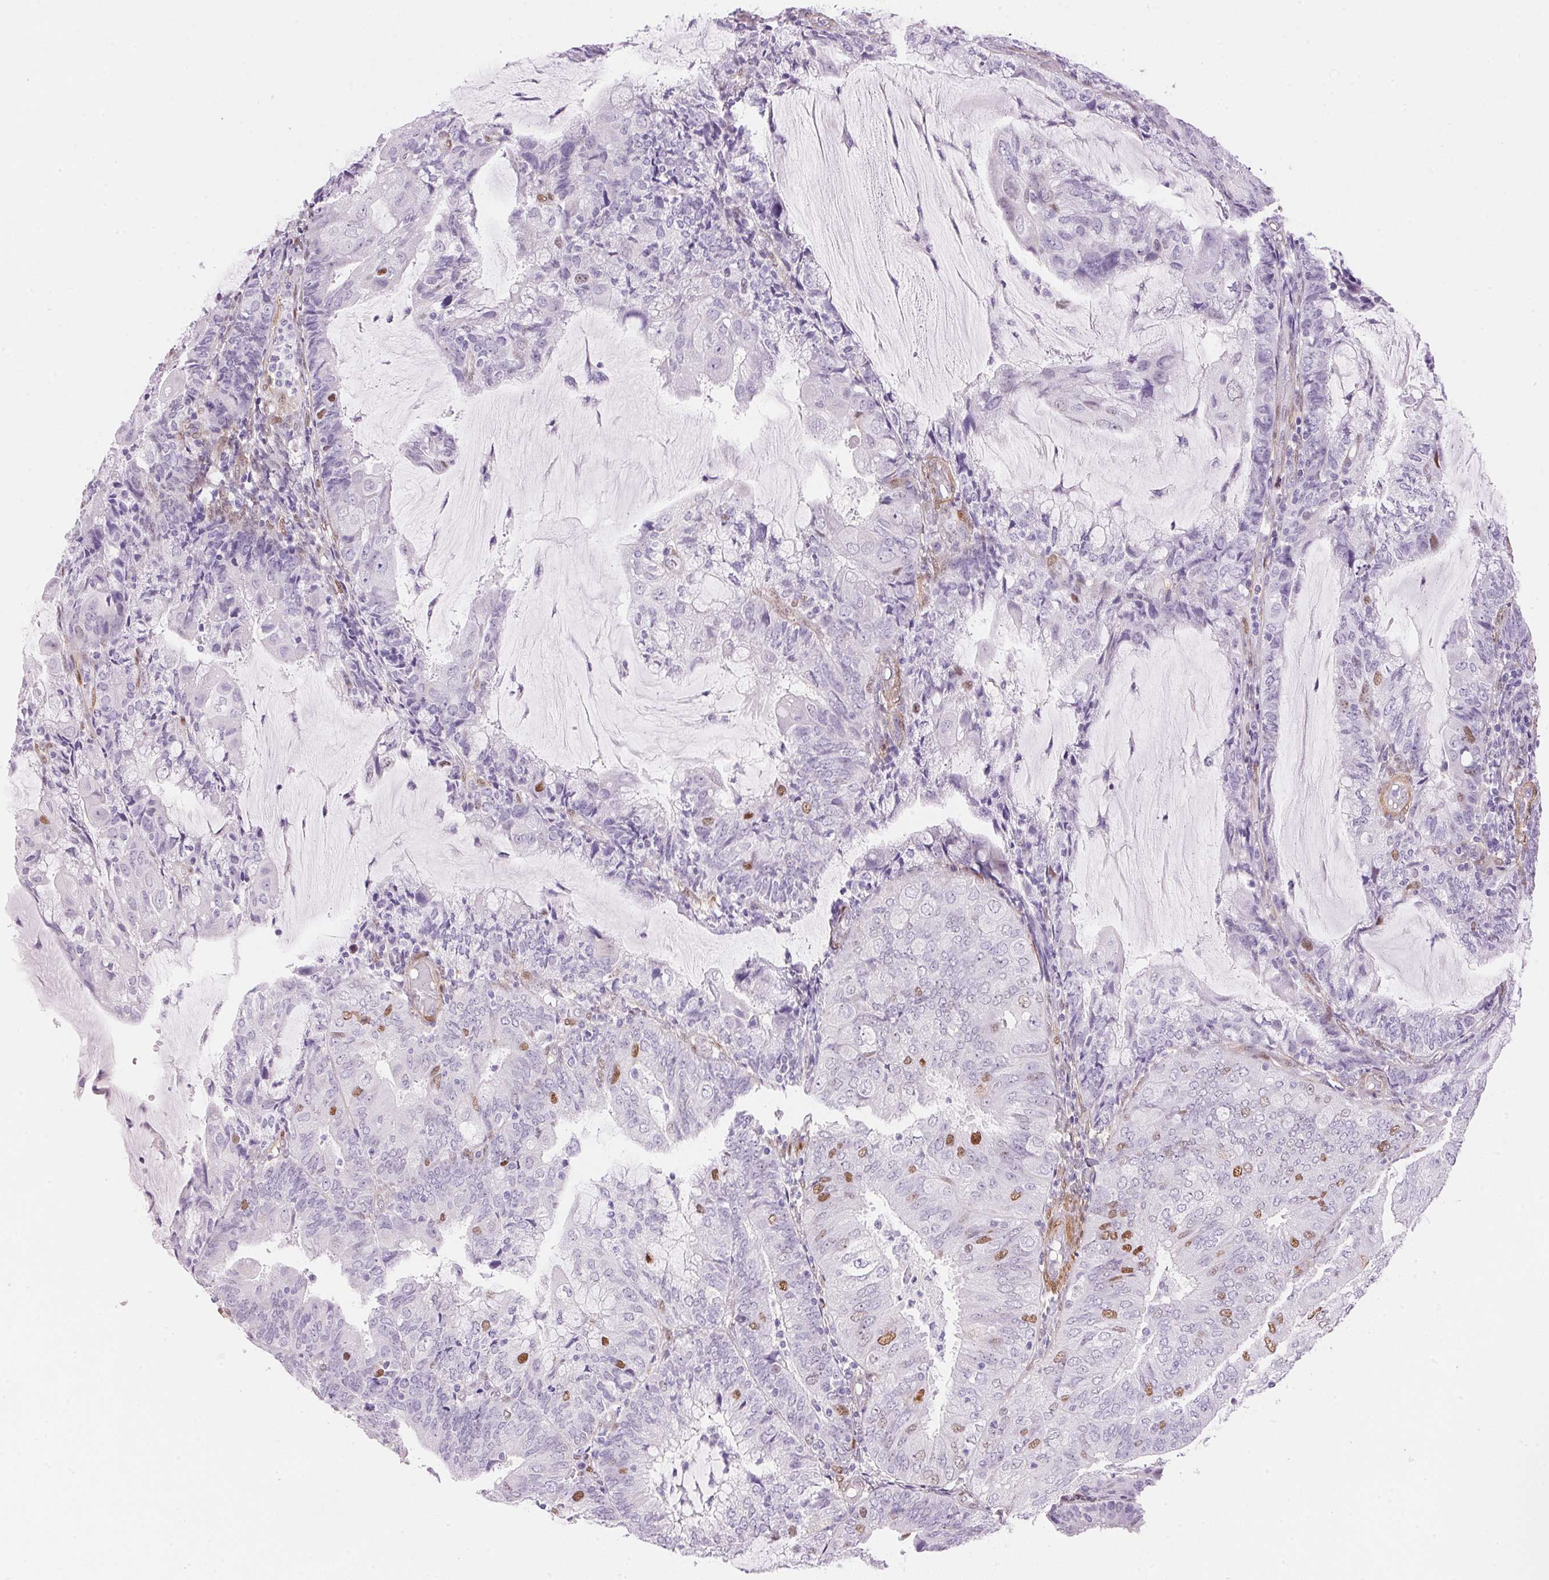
{"staining": {"intensity": "moderate", "quantity": "<25%", "location": "nuclear"}, "tissue": "endometrial cancer", "cell_type": "Tumor cells", "image_type": "cancer", "snomed": [{"axis": "morphology", "description": "Adenocarcinoma, NOS"}, {"axis": "topography", "description": "Endometrium"}], "caption": "Endometrial cancer (adenocarcinoma) was stained to show a protein in brown. There is low levels of moderate nuclear staining in about <25% of tumor cells.", "gene": "SMTN", "patient": {"sex": "female", "age": 81}}